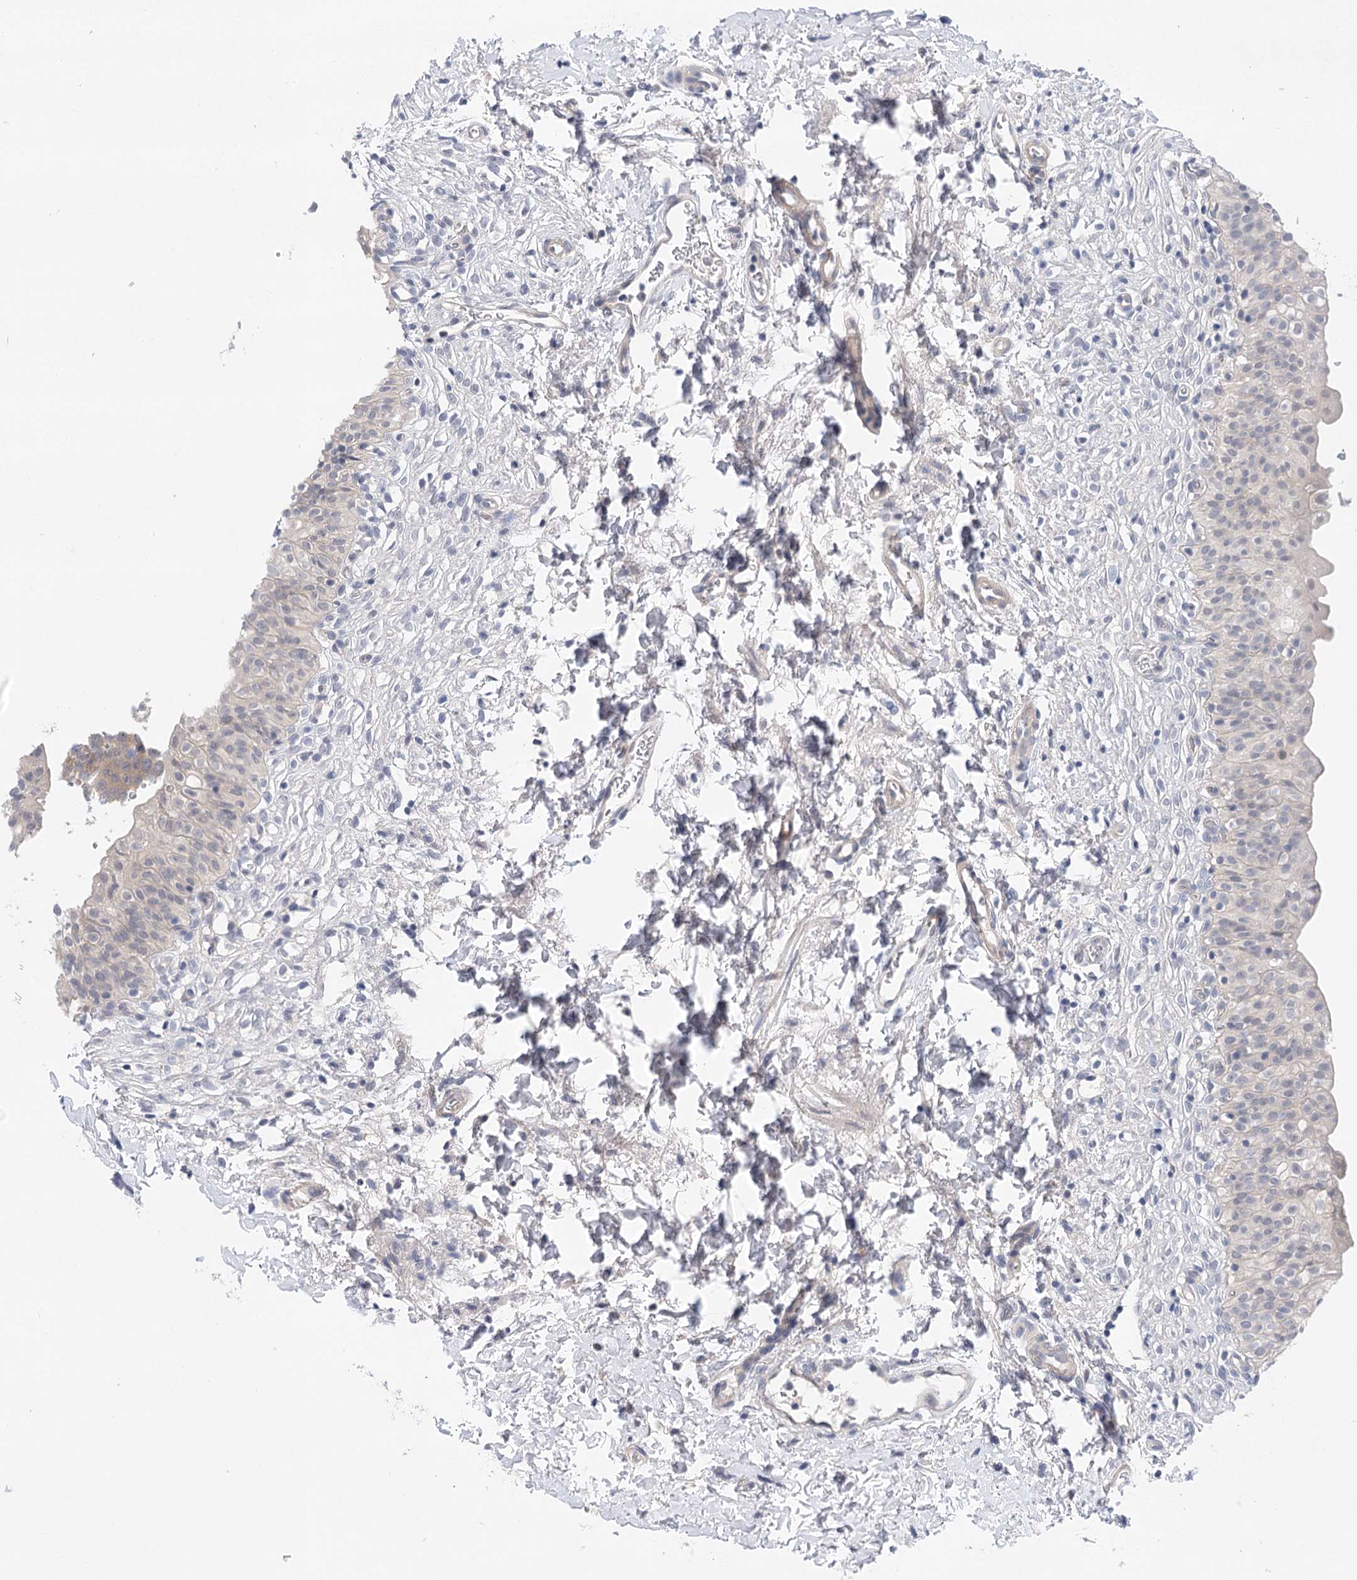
{"staining": {"intensity": "negative", "quantity": "none", "location": "none"}, "tissue": "urinary bladder", "cell_type": "Urothelial cells", "image_type": "normal", "snomed": [{"axis": "morphology", "description": "Normal tissue, NOS"}, {"axis": "topography", "description": "Urinary bladder"}], "caption": "This is an immunohistochemistry histopathology image of unremarkable human urinary bladder. There is no positivity in urothelial cells.", "gene": "LALBA", "patient": {"sex": "male", "age": 55}}